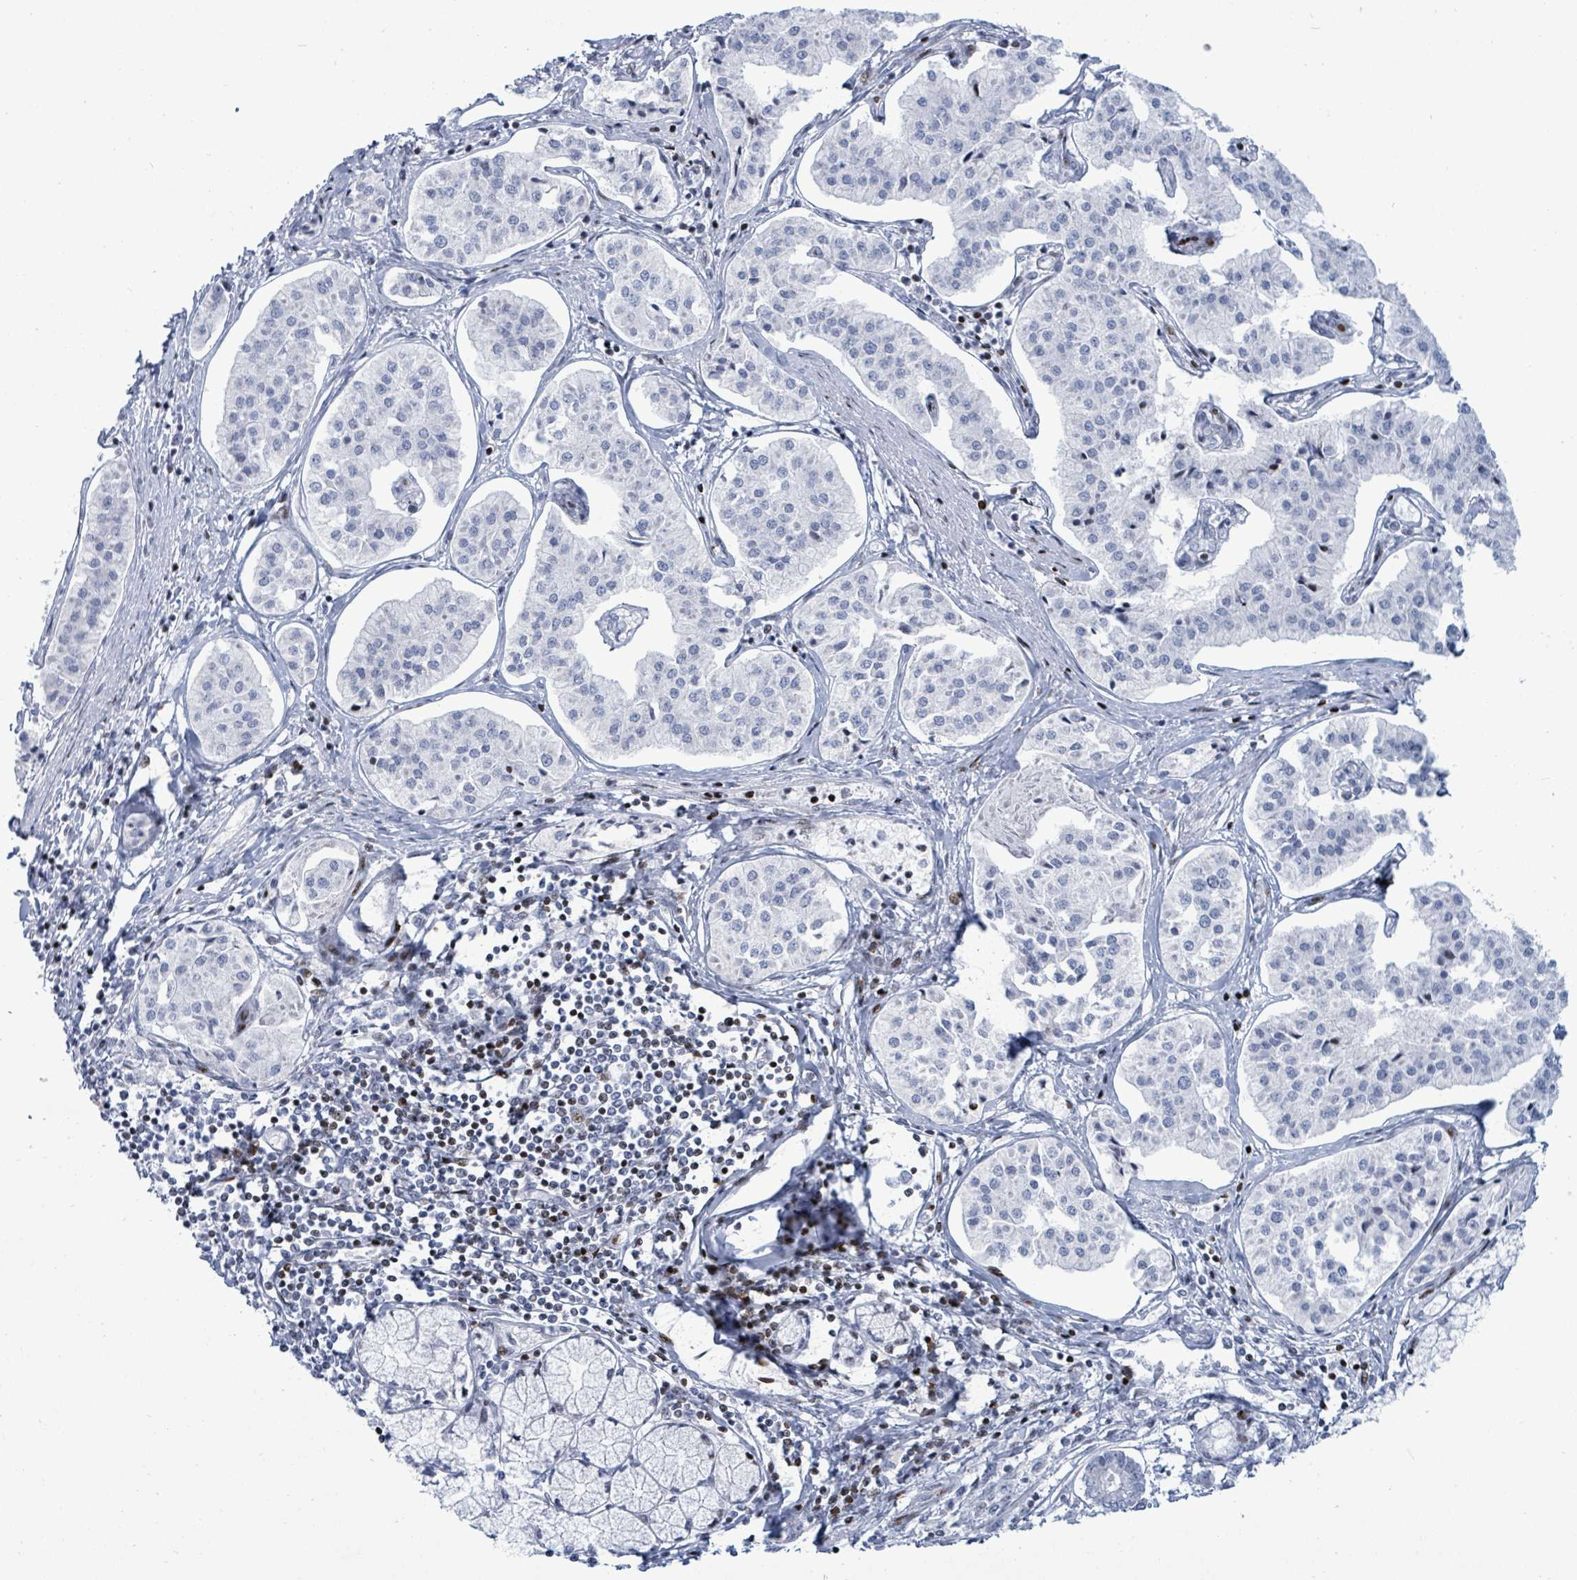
{"staining": {"intensity": "negative", "quantity": "none", "location": "none"}, "tissue": "pancreatic cancer", "cell_type": "Tumor cells", "image_type": "cancer", "snomed": [{"axis": "morphology", "description": "Adenocarcinoma, NOS"}, {"axis": "topography", "description": "Pancreas"}], "caption": "A high-resolution micrograph shows IHC staining of pancreatic cancer (adenocarcinoma), which demonstrates no significant positivity in tumor cells.", "gene": "MALL", "patient": {"sex": "female", "age": 50}}